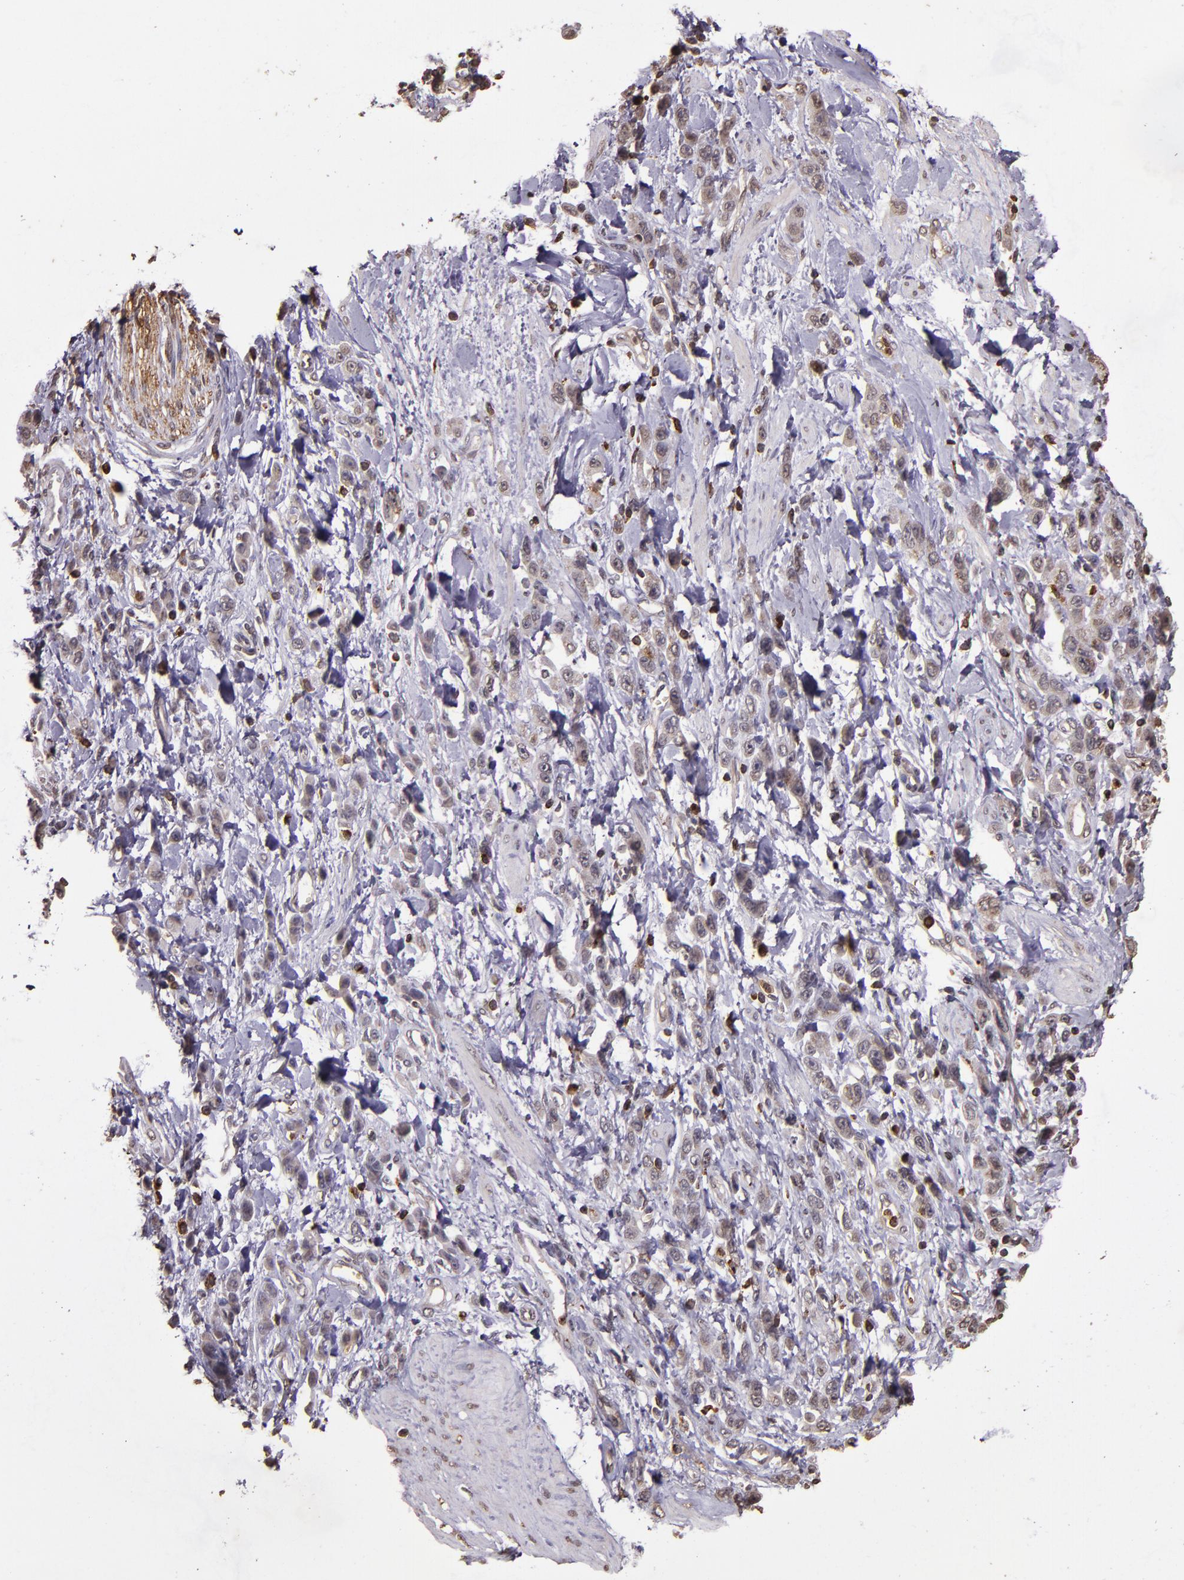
{"staining": {"intensity": "moderate", "quantity": ">75%", "location": "cytoplasmic/membranous"}, "tissue": "stomach cancer", "cell_type": "Tumor cells", "image_type": "cancer", "snomed": [{"axis": "morphology", "description": "Normal tissue, NOS"}, {"axis": "morphology", "description": "Adenocarcinoma, NOS"}, {"axis": "topography", "description": "Stomach"}], "caption": "A histopathology image of adenocarcinoma (stomach) stained for a protein shows moderate cytoplasmic/membranous brown staining in tumor cells.", "gene": "SLC2A3", "patient": {"sex": "male", "age": 82}}